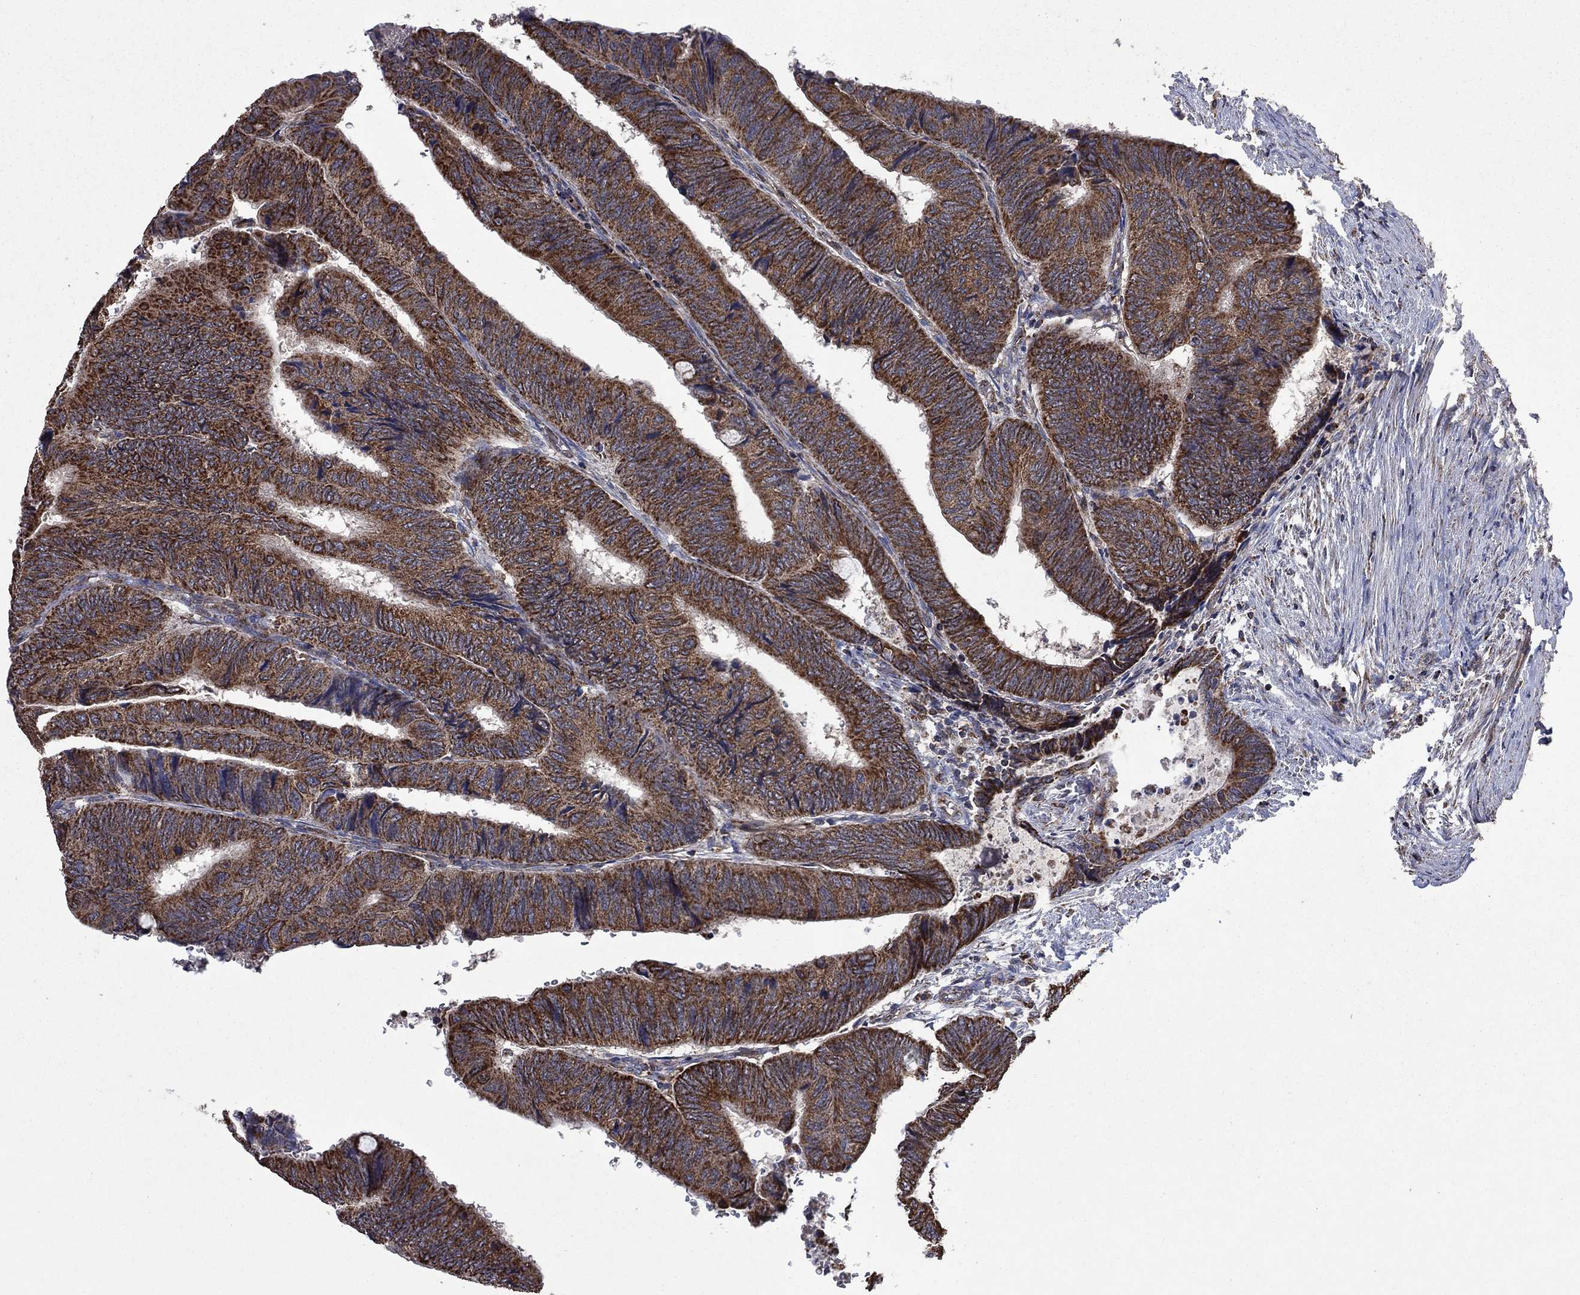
{"staining": {"intensity": "strong", "quantity": "25%-75%", "location": "cytoplasmic/membranous"}, "tissue": "colorectal cancer", "cell_type": "Tumor cells", "image_type": "cancer", "snomed": [{"axis": "morphology", "description": "Normal tissue, NOS"}, {"axis": "morphology", "description": "Adenocarcinoma, NOS"}, {"axis": "topography", "description": "Rectum"}, {"axis": "topography", "description": "Peripheral nerve tissue"}], "caption": "The photomicrograph demonstrates staining of colorectal adenocarcinoma, revealing strong cytoplasmic/membranous protein staining (brown color) within tumor cells.", "gene": "DPH1", "patient": {"sex": "male", "age": 92}}